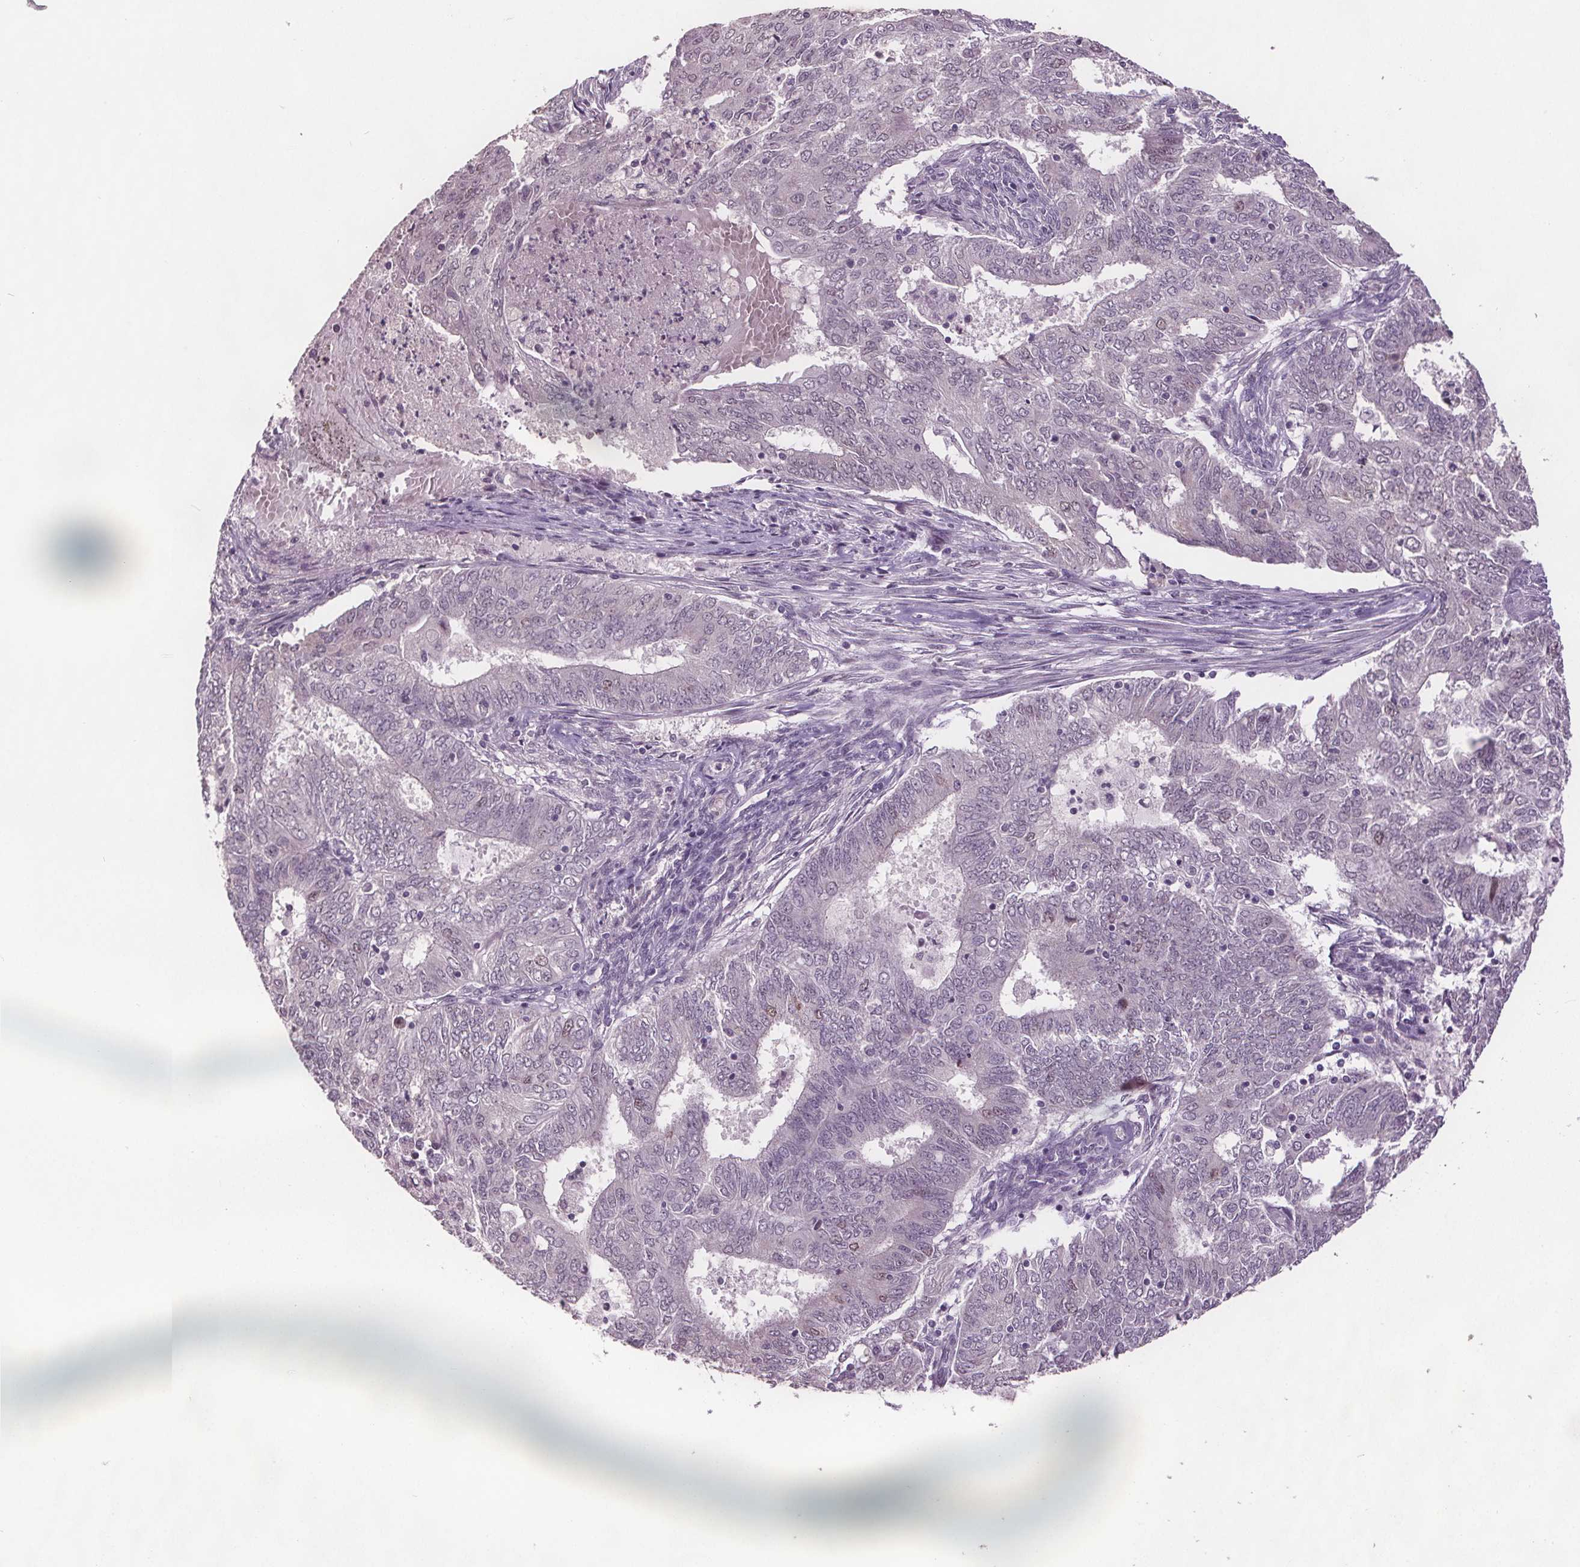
{"staining": {"intensity": "moderate", "quantity": "<25%", "location": "nuclear"}, "tissue": "endometrial cancer", "cell_type": "Tumor cells", "image_type": "cancer", "snomed": [{"axis": "morphology", "description": "Adenocarcinoma, NOS"}, {"axis": "topography", "description": "Endometrium"}], "caption": "Immunohistochemical staining of endometrial cancer shows moderate nuclear protein positivity in about <25% of tumor cells. Immunohistochemistry stains the protein in brown and the nuclei are stained blue.", "gene": "CENPF", "patient": {"sex": "female", "age": 62}}